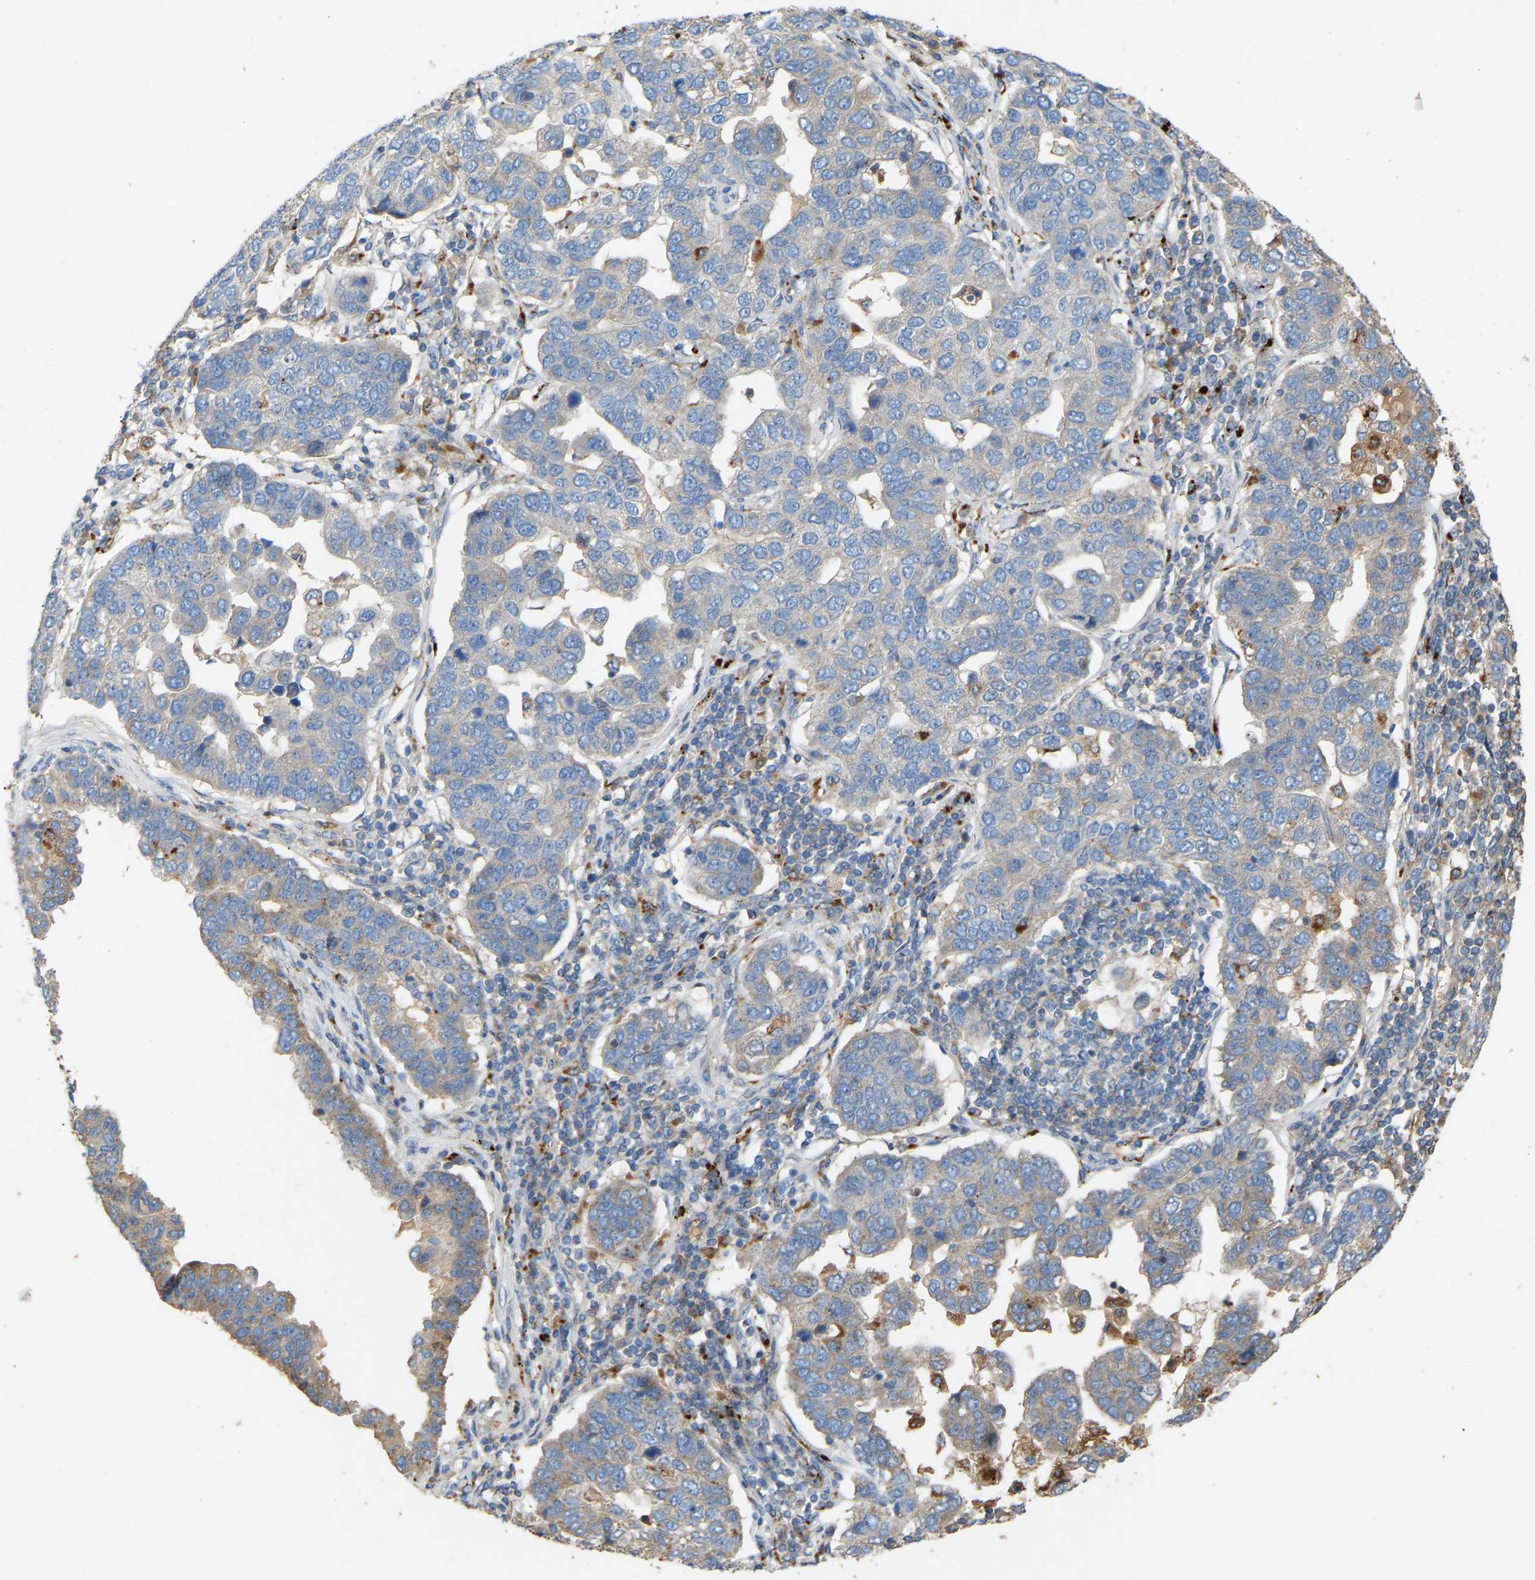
{"staining": {"intensity": "weak", "quantity": "<25%", "location": "cytoplasmic/membranous"}, "tissue": "pancreatic cancer", "cell_type": "Tumor cells", "image_type": "cancer", "snomed": [{"axis": "morphology", "description": "Adenocarcinoma, NOS"}, {"axis": "topography", "description": "Pancreas"}], "caption": "A histopathology image of human pancreatic cancer is negative for staining in tumor cells. (Stains: DAB IHC with hematoxylin counter stain, Microscopy: brightfield microscopy at high magnification).", "gene": "RGP1", "patient": {"sex": "female", "age": 61}}